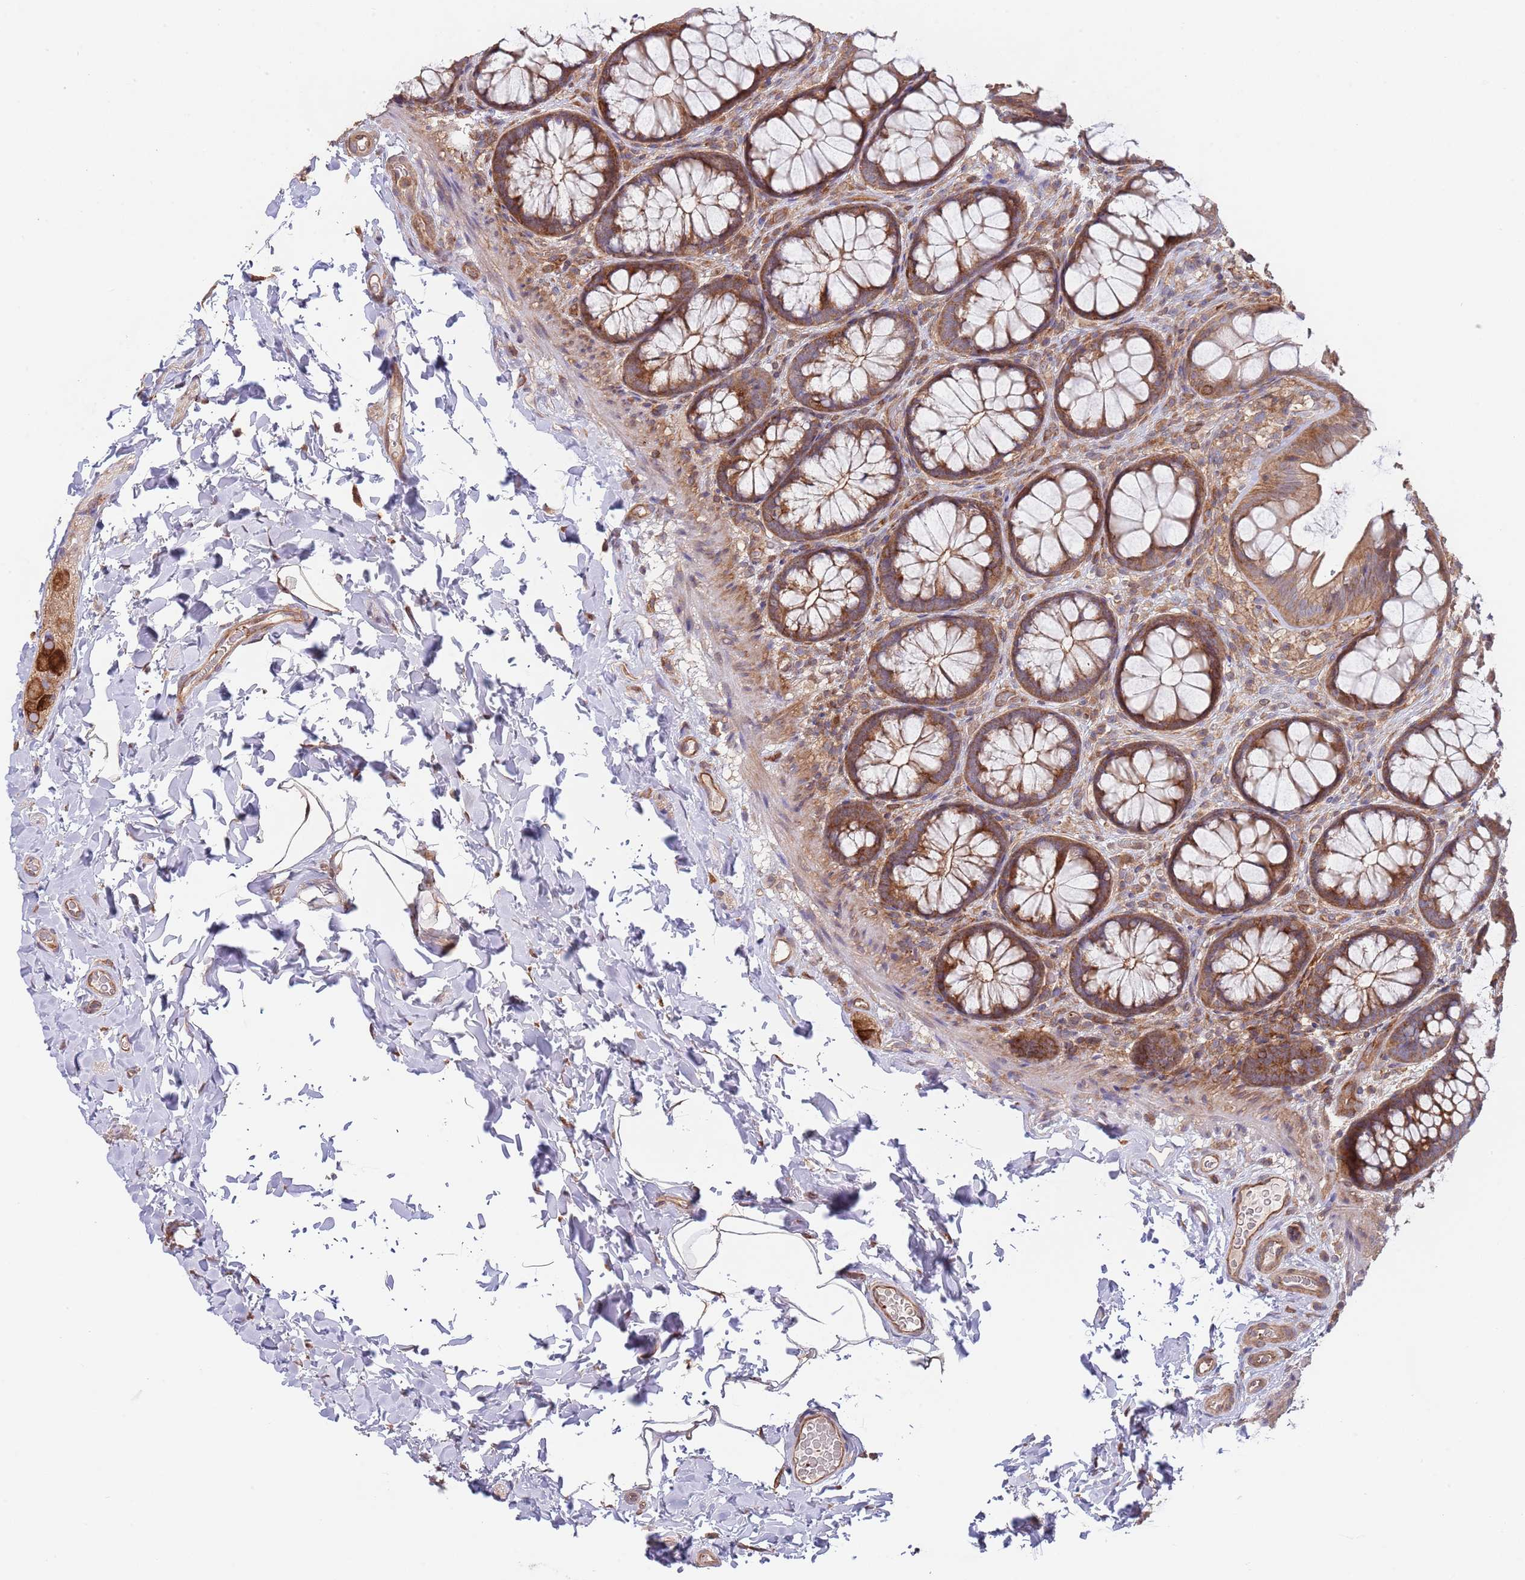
{"staining": {"intensity": "moderate", "quantity": ">75%", "location": "cytoplasmic/membranous"}, "tissue": "colon", "cell_type": "Endothelial cells", "image_type": "normal", "snomed": [{"axis": "morphology", "description": "Normal tissue, NOS"}, {"axis": "topography", "description": "Colon"}], "caption": "Immunohistochemistry image of unremarkable colon: colon stained using IHC exhibits medium levels of moderate protein expression localized specifically in the cytoplasmic/membranous of endothelial cells, appearing as a cytoplasmic/membranous brown color.", "gene": "RNF19B", "patient": {"sex": "male", "age": 46}}